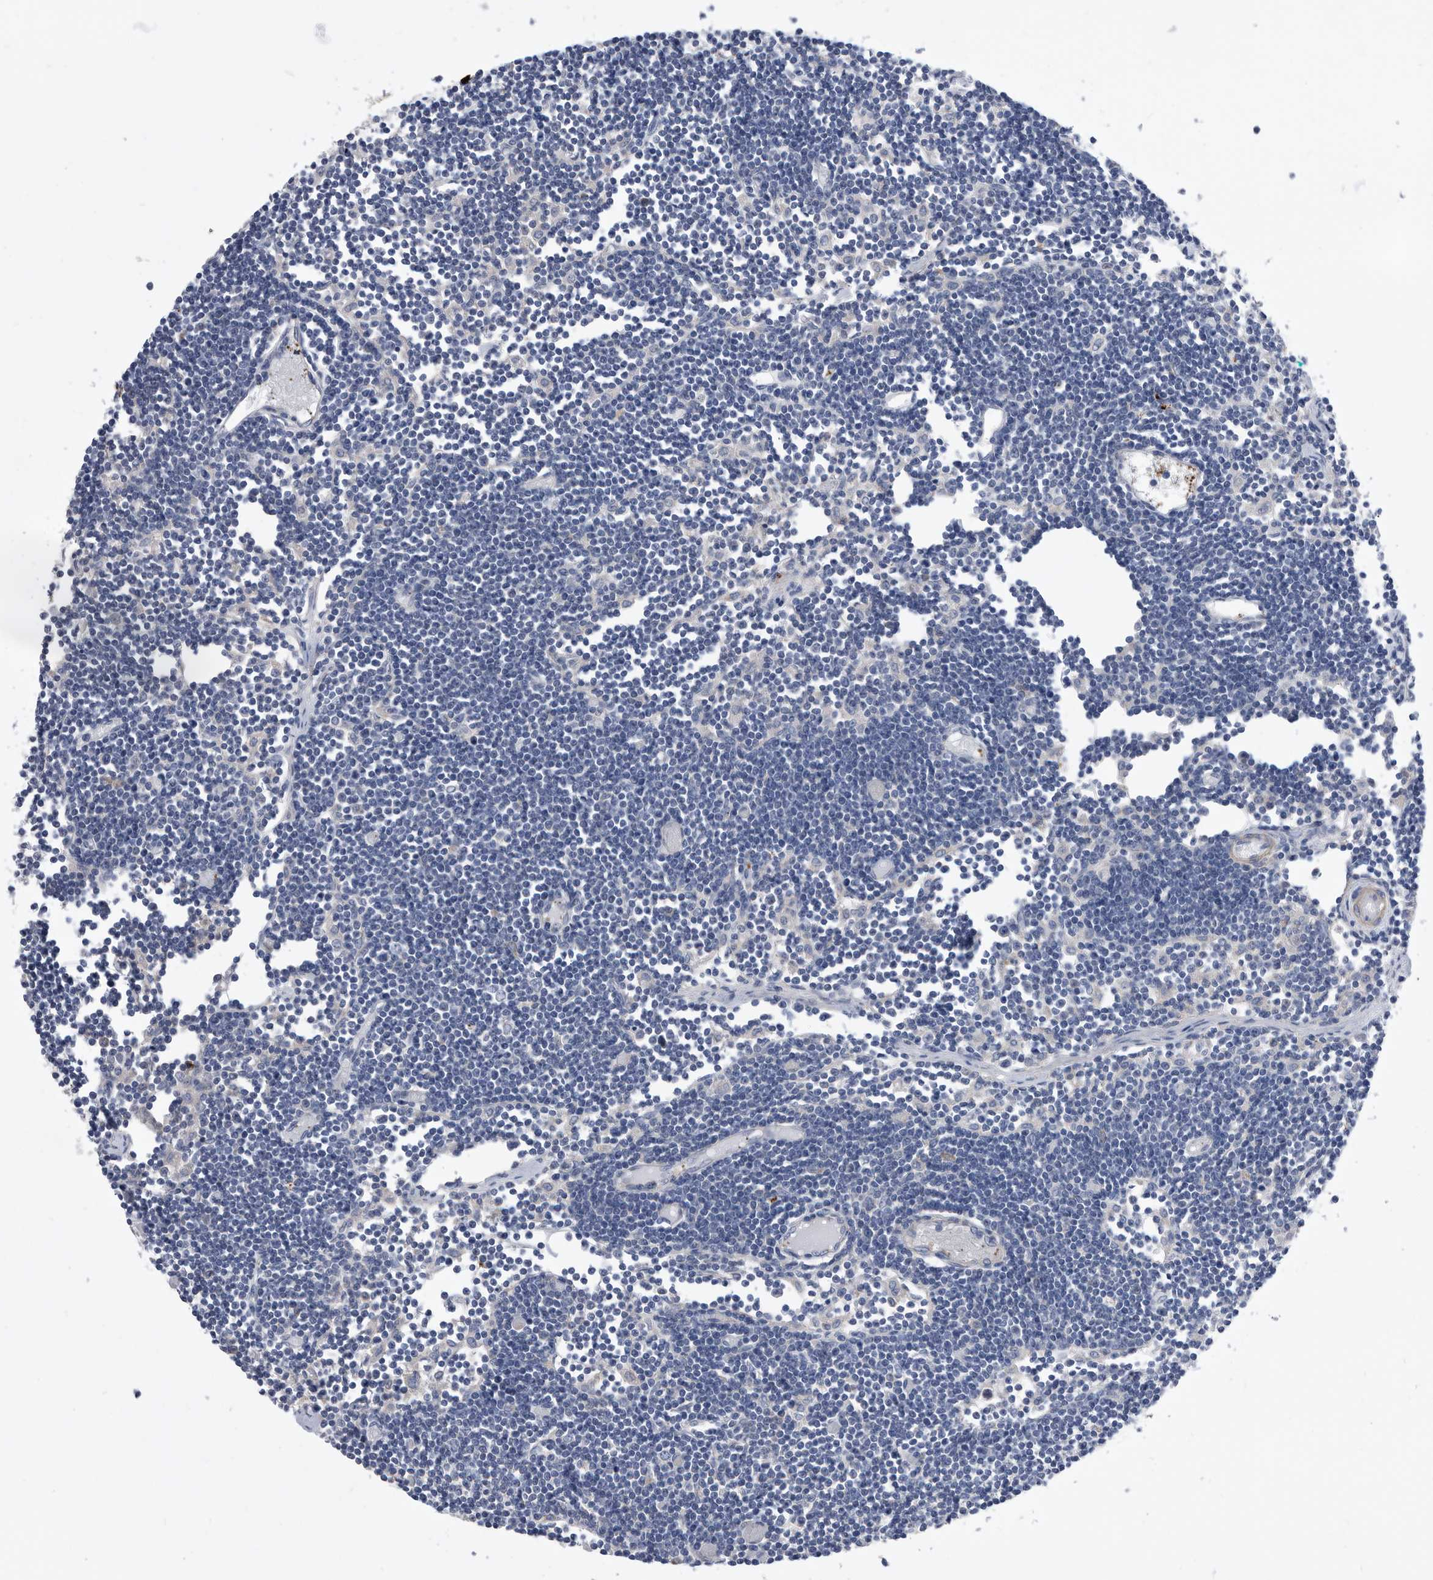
{"staining": {"intensity": "negative", "quantity": "none", "location": "none"}, "tissue": "lymph node", "cell_type": "Germinal center cells", "image_type": "normal", "snomed": [{"axis": "morphology", "description": "Normal tissue, NOS"}, {"axis": "topography", "description": "Lymph node"}], "caption": "This is a histopathology image of immunohistochemistry (IHC) staining of normal lymph node, which shows no staining in germinal center cells.", "gene": "BAIAP3", "patient": {"sex": "female", "age": 11}}